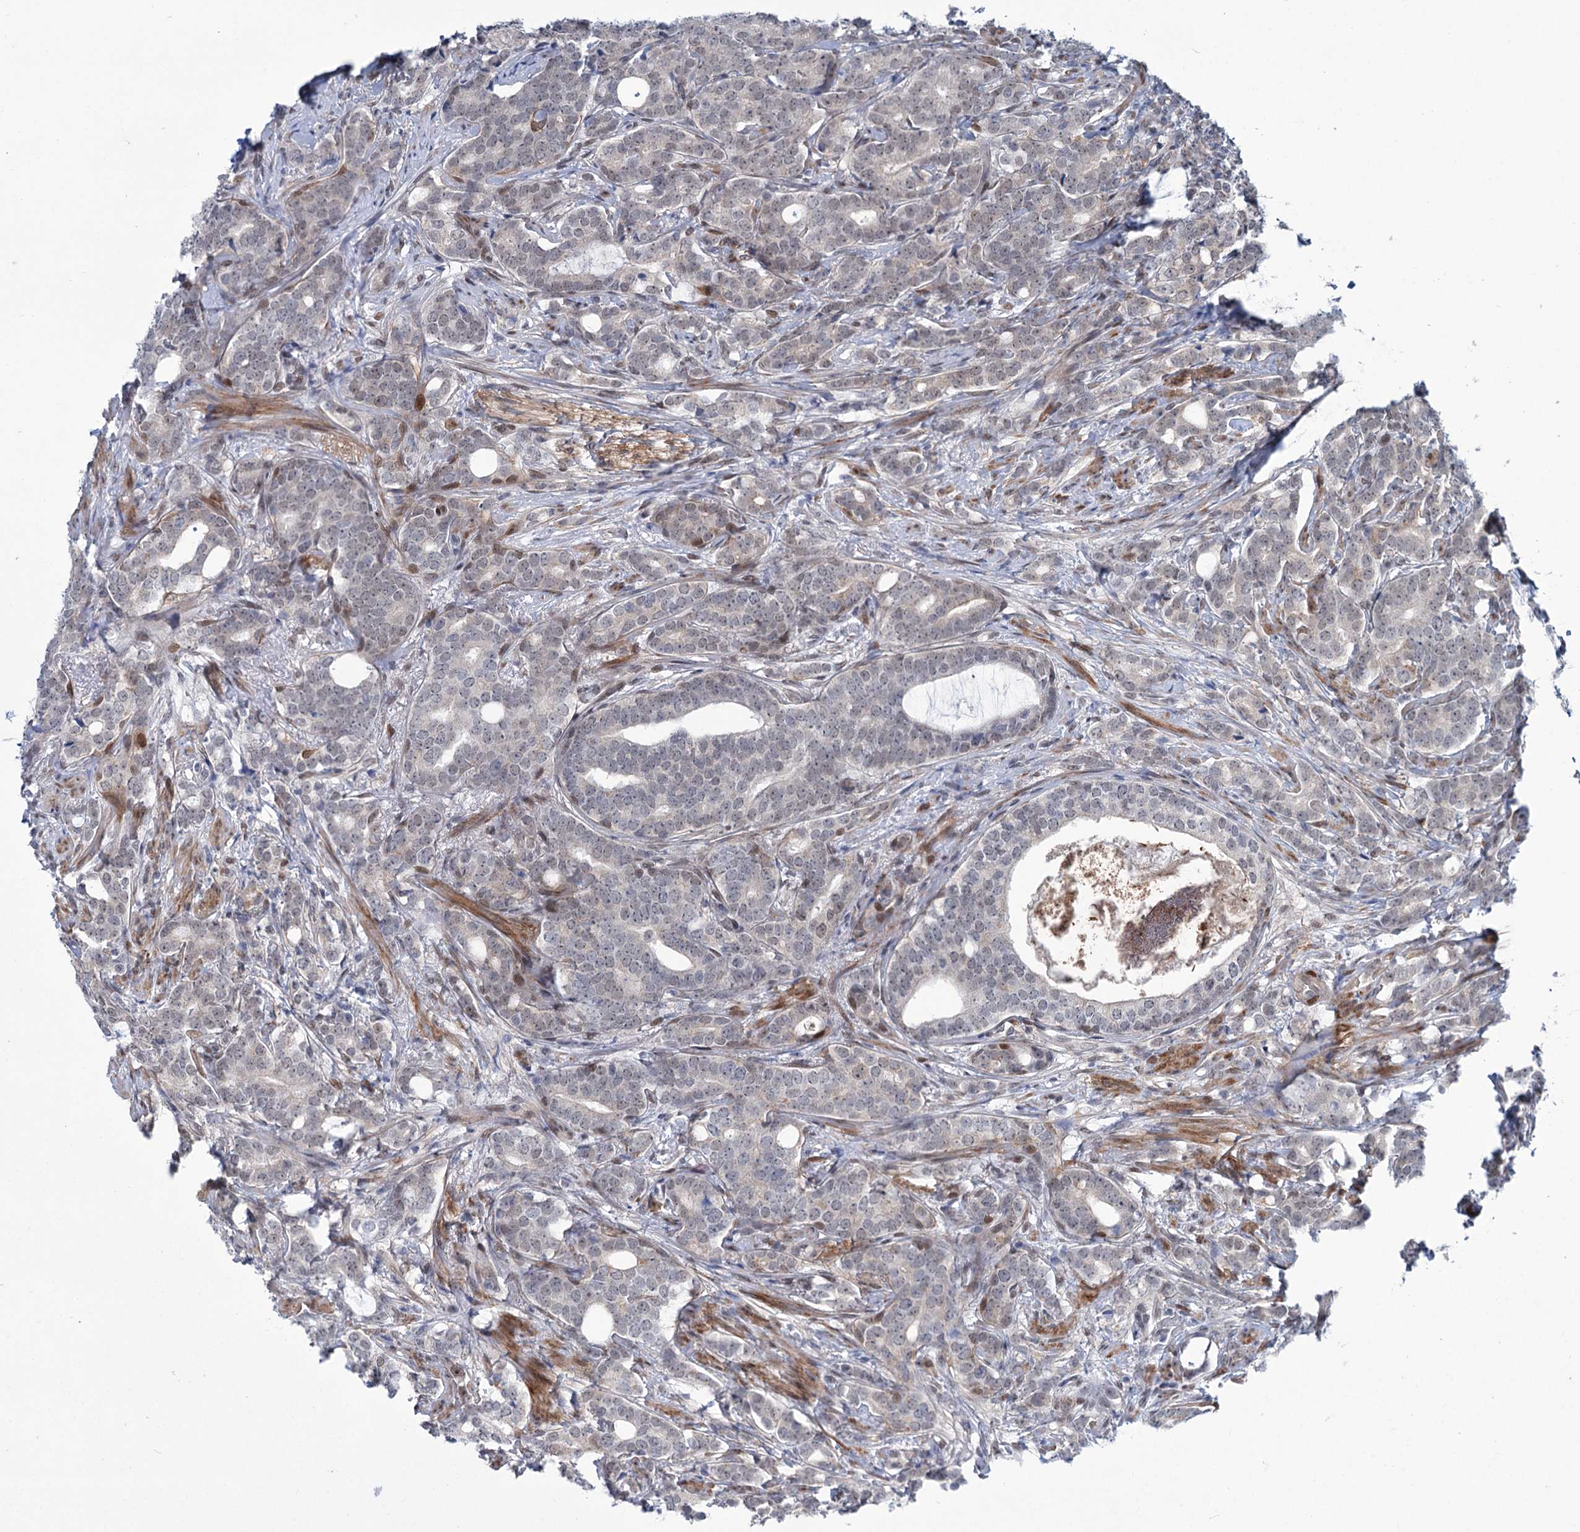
{"staining": {"intensity": "weak", "quantity": "<25%", "location": "nuclear"}, "tissue": "prostate cancer", "cell_type": "Tumor cells", "image_type": "cancer", "snomed": [{"axis": "morphology", "description": "Adenocarcinoma, Low grade"}, {"axis": "topography", "description": "Prostate"}], "caption": "The histopathology image reveals no staining of tumor cells in prostate cancer (low-grade adenocarcinoma).", "gene": "FAM53A", "patient": {"sex": "male", "age": 71}}